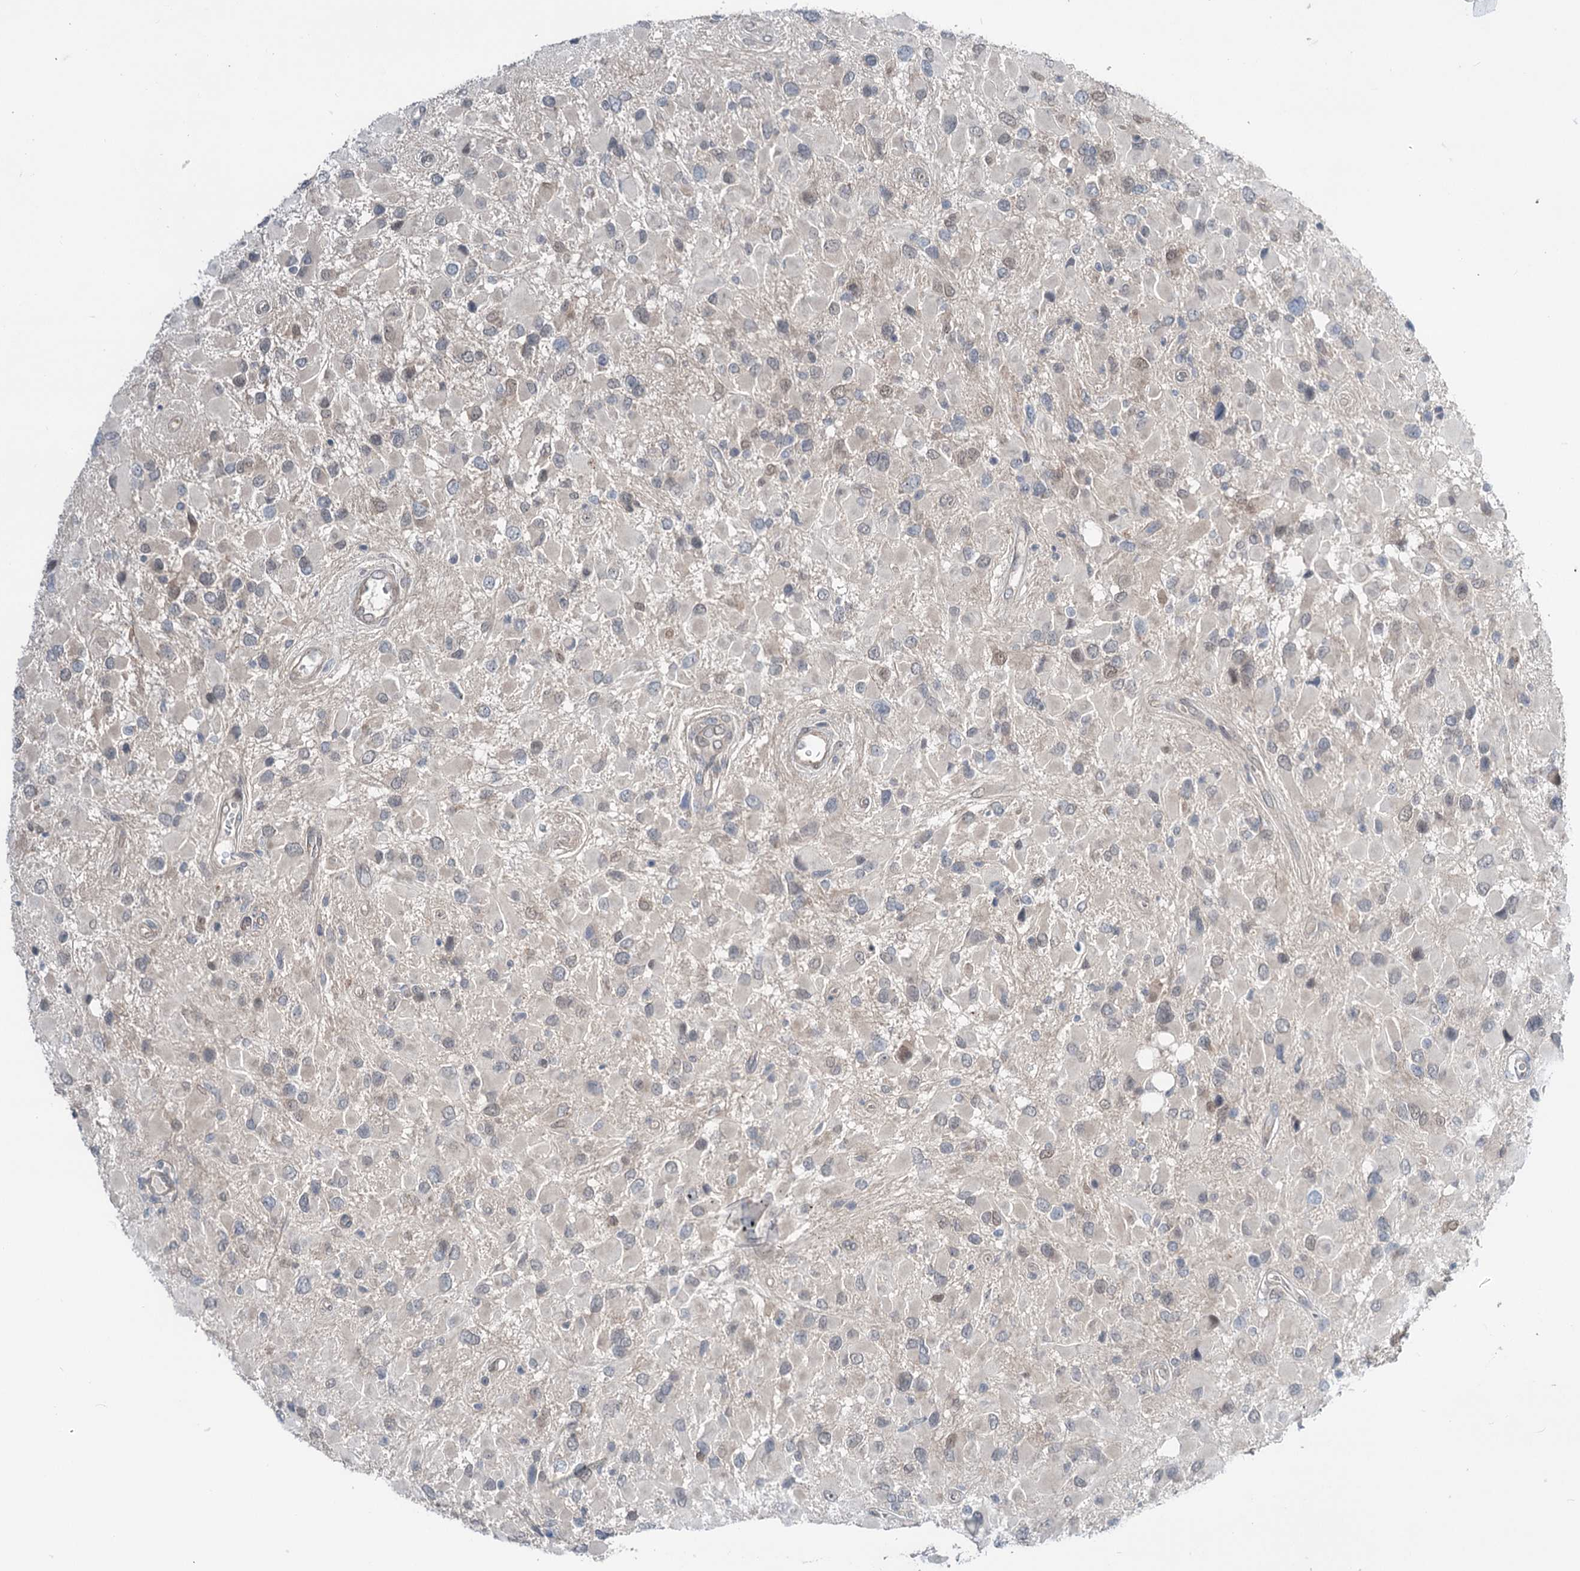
{"staining": {"intensity": "negative", "quantity": "none", "location": "none"}, "tissue": "glioma", "cell_type": "Tumor cells", "image_type": "cancer", "snomed": [{"axis": "morphology", "description": "Glioma, malignant, High grade"}, {"axis": "topography", "description": "Brain"}], "caption": "Immunohistochemistry (IHC) micrograph of glioma stained for a protein (brown), which reveals no staining in tumor cells.", "gene": "DCUN1D4", "patient": {"sex": "male", "age": 53}}